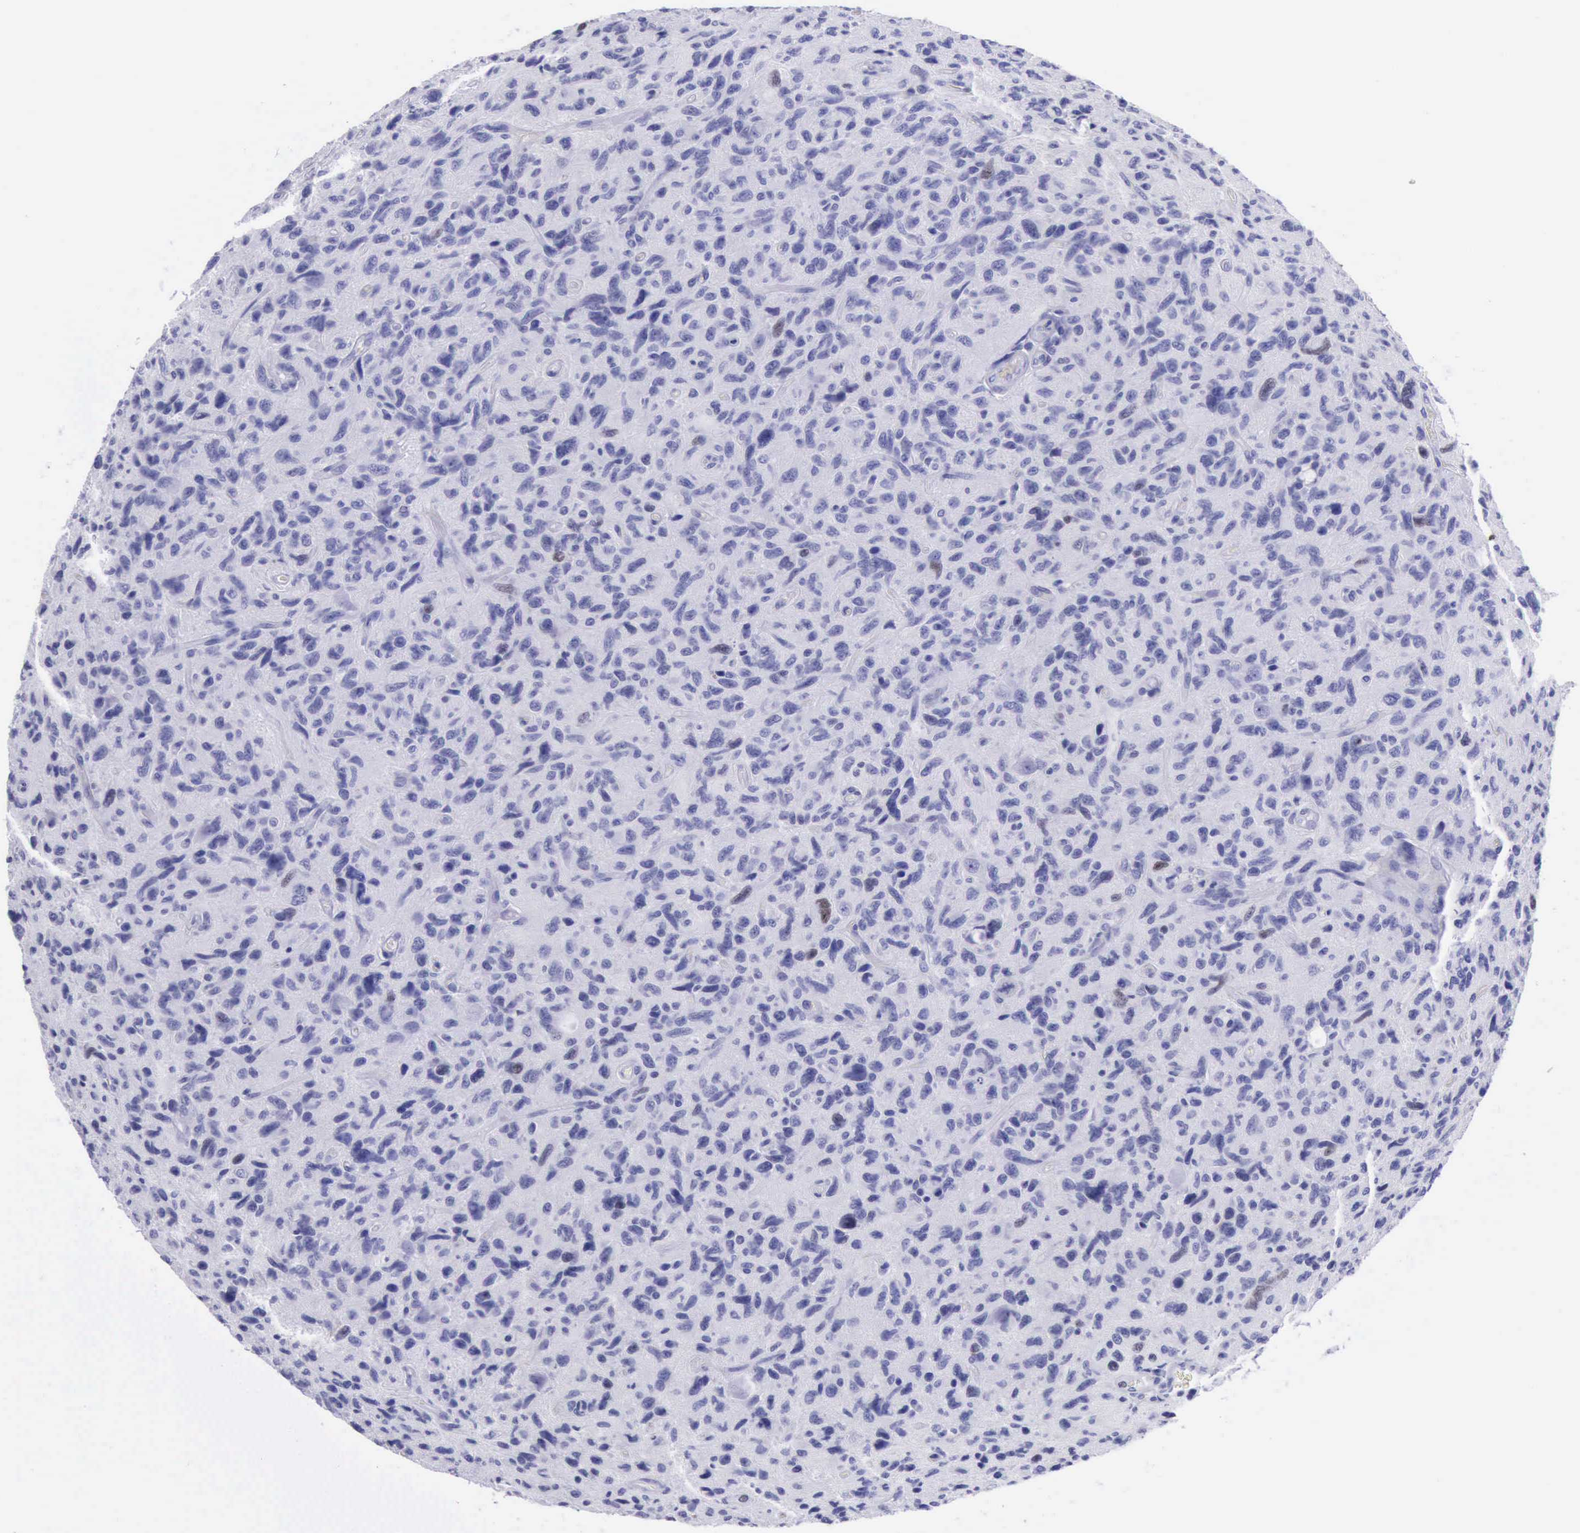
{"staining": {"intensity": "weak", "quantity": "<25%", "location": "nuclear"}, "tissue": "glioma", "cell_type": "Tumor cells", "image_type": "cancer", "snomed": [{"axis": "morphology", "description": "Glioma, malignant, High grade"}, {"axis": "topography", "description": "Brain"}], "caption": "High power microscopy histopathology image of an immunohistochemistry (IHC) image of glioma, revealing no significant staining in tumor cells.", "gene": "MCM2", "patient": {"sex": "female", "age": 60}}